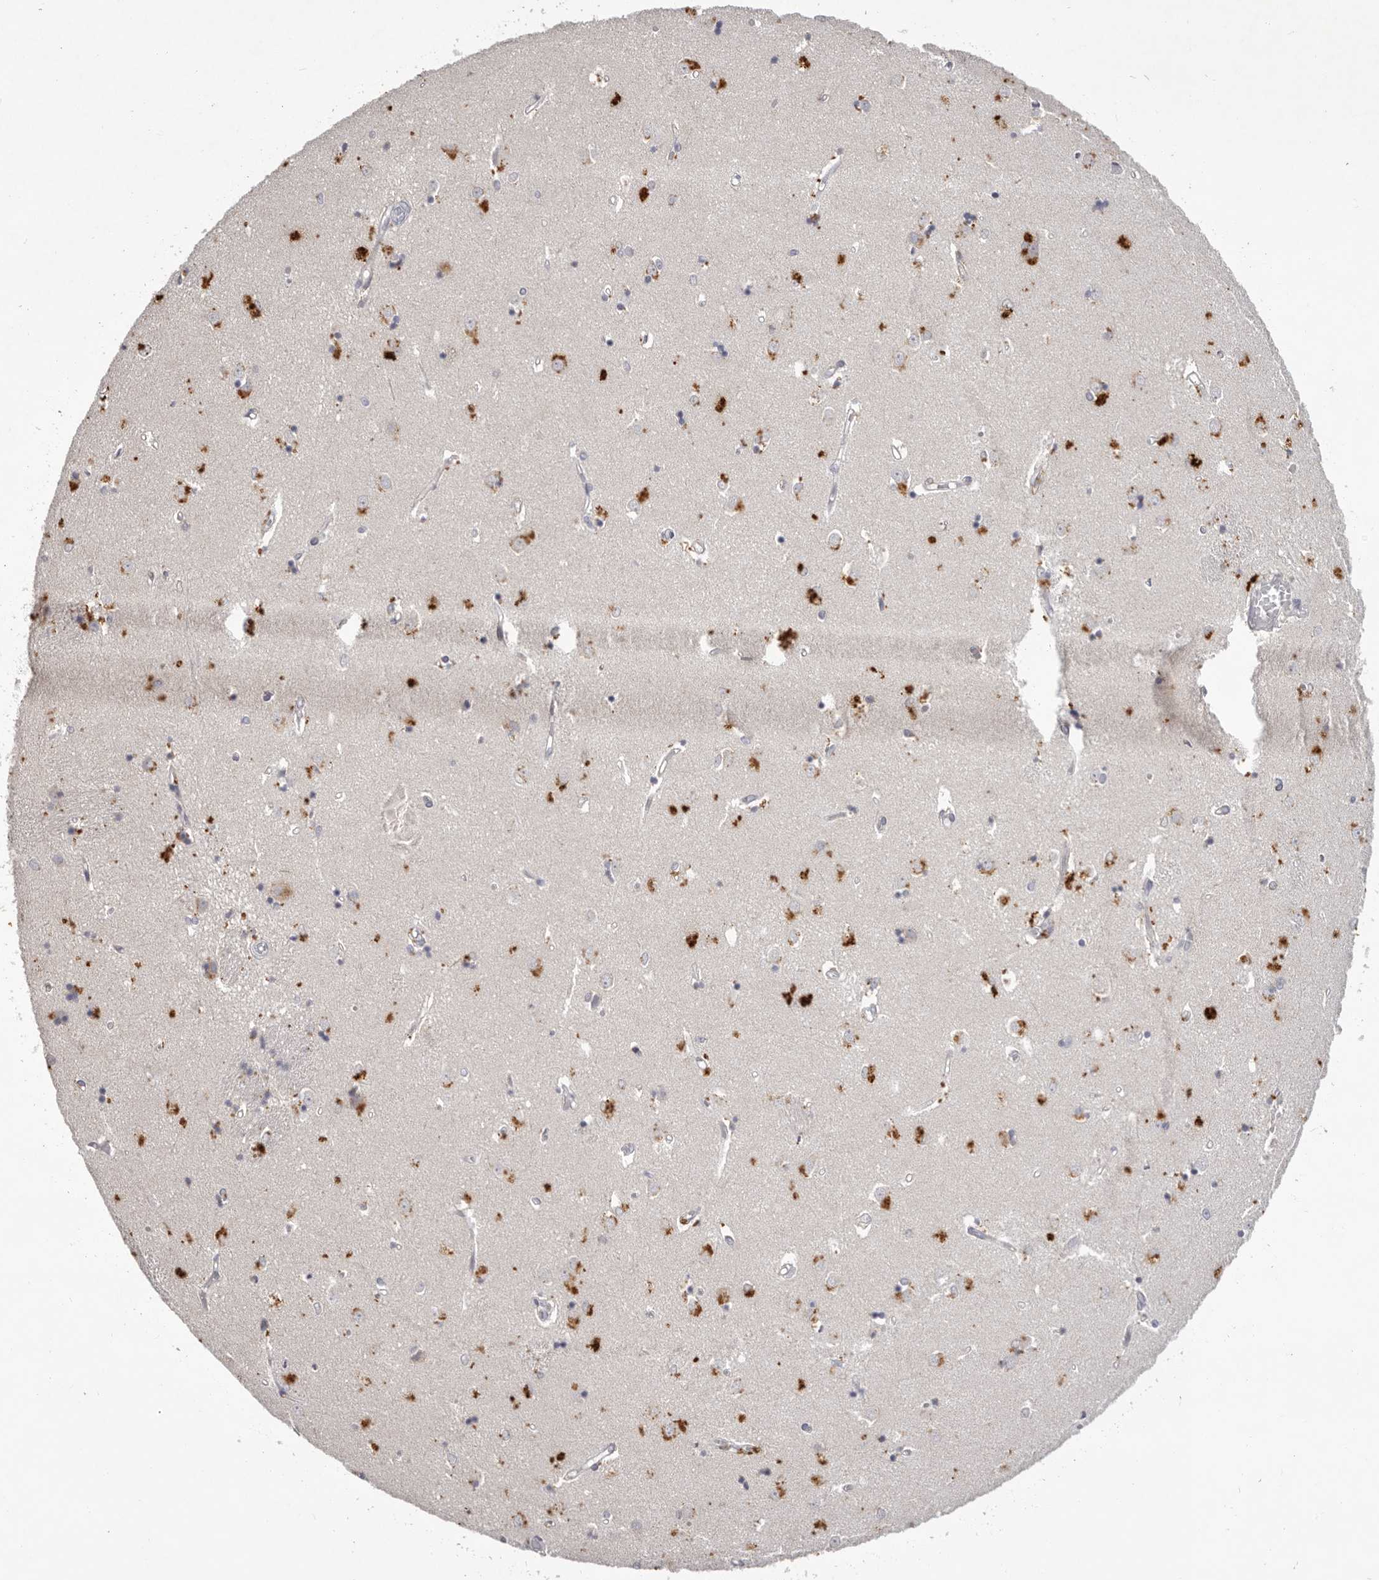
{"staining": {"intensity": "negative", "quantity": "none", "location": "none"}, "tissue": "caudate", "cell_type": "Glial cells", "image_type": "normal", "snomed": [{"axis": "morphology", "description": "Normal tissue, NOS"}, {"axis": "topography", "description": "Lateral ventricle wall"}], "caption": "Immunohistochemical staining of benign caudate displays no significant expression in glial cells.", "gene": "SCUBE2", "patient": {"sex": "male", "age": 45}}